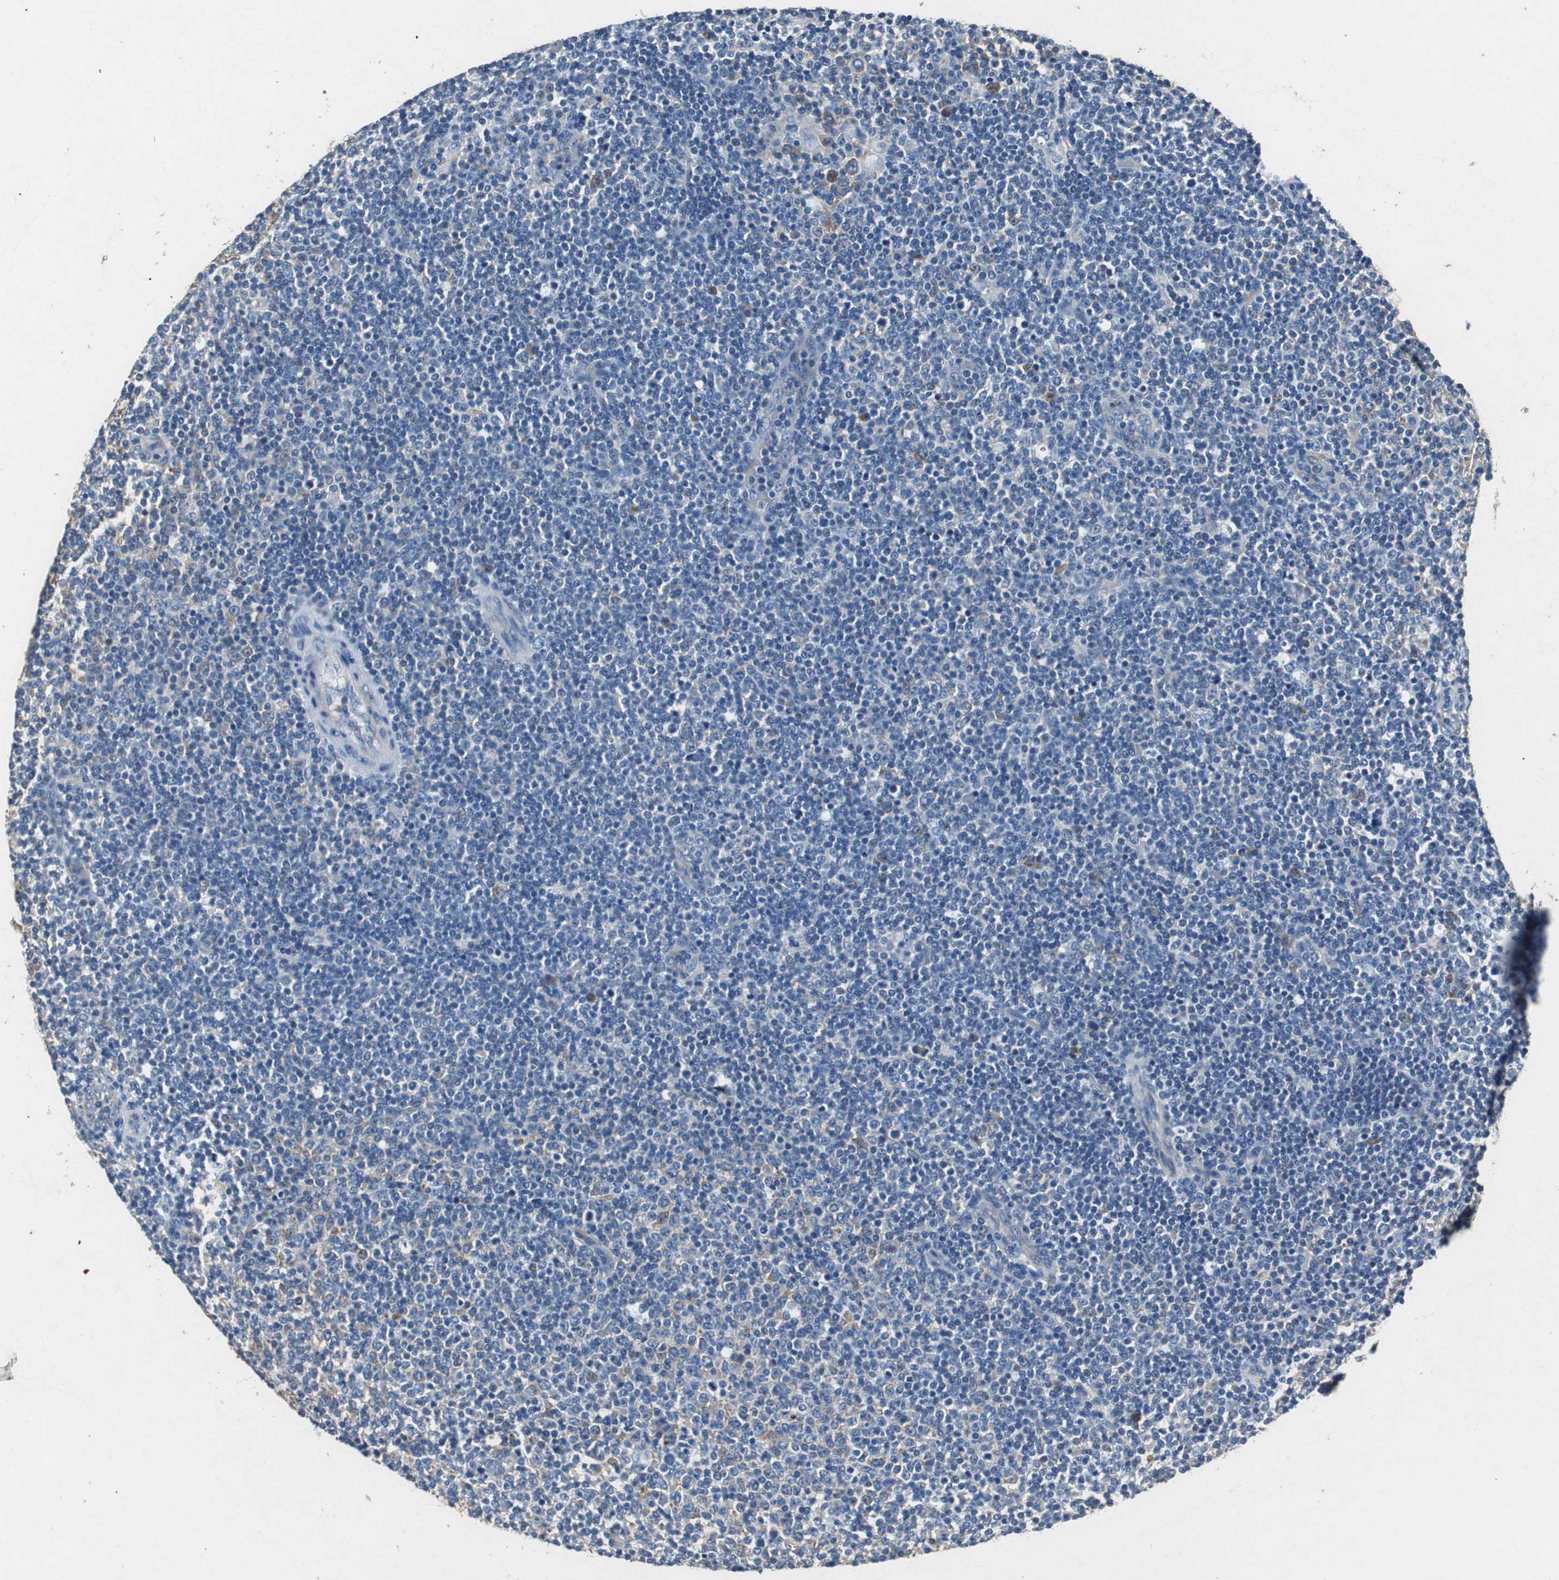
{"staining": {"intensity": "weak", "quantity": "25%-75%", "location": "cytoplasmic/membranous"}, "tissue": "lymphoma", "cell_type": "Tumor cells", "image_type": "cancer", "snomed": [{"axis": "morphology", "description": "Malignant lymphoma, non-Hodgkin's type, Low grade"}, {"axis": "topography", "description": "Lymph node"}], "caption": "Immunohistochemical staining of human low-grade malignant lymphoma, non-Hodgkin's type exhibits low levels of weak cytoplasmic/membranous expression in about 25%-75% of tumor cells.", "gene": "RPL35", "patient": {"sex": "male", "age": 70}}